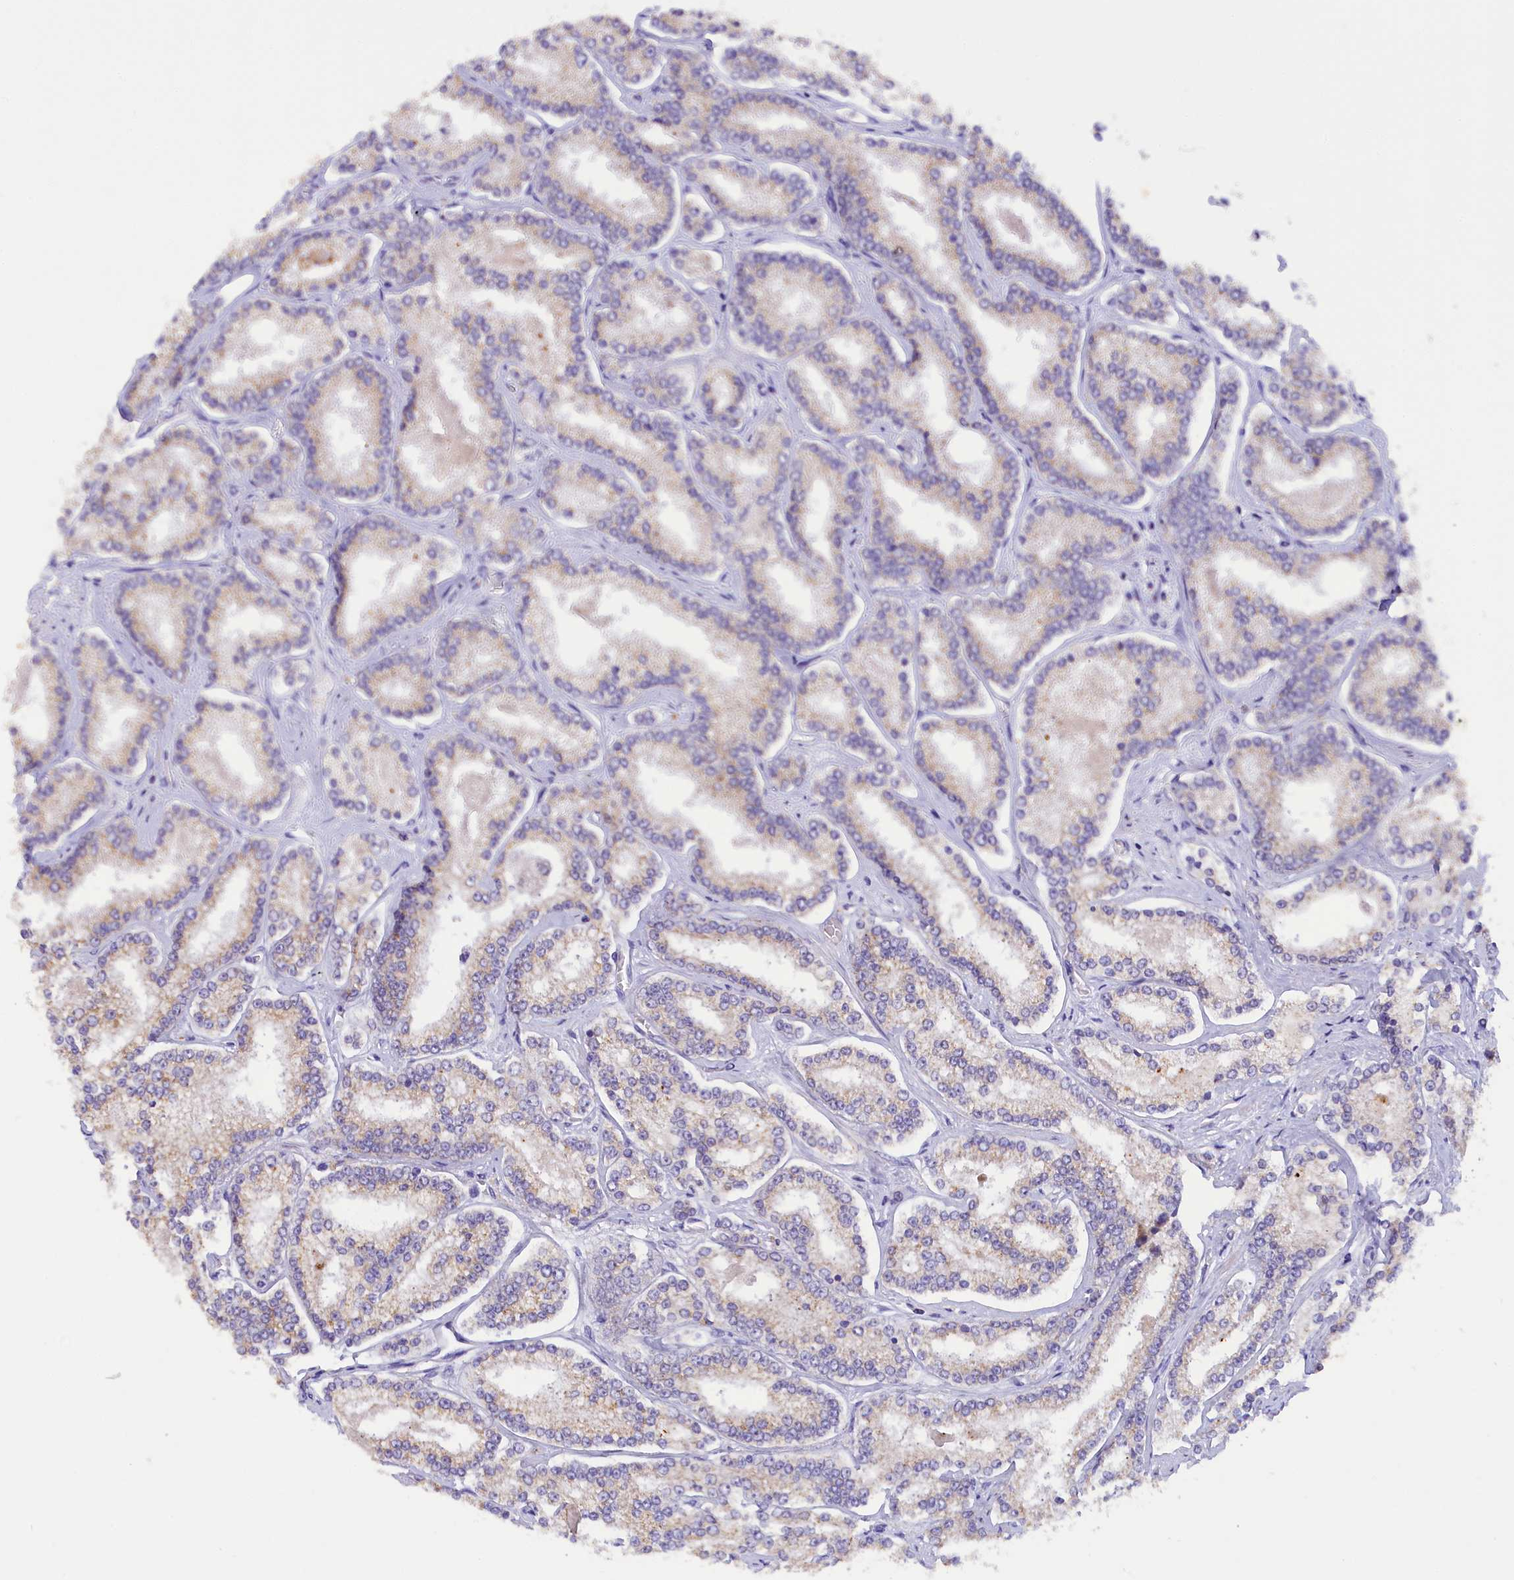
{"staining": {"intensity": "weak", "quantity": "<25%", "location": "cytoplasmic/membranous"}, "tissue": "prostate cancer", "cell_type": "Tumor cells", "image_type": "cancer", "snomed": [{"axis": "morphology", "description": "Normal tissue, NOS"}, {"axis": "morphology", "description": "Adenocarcinoma, High grade"}, {"axis": "topography", "description": "Prostate"}], "caption": "The photomicrograph displays no staining of tumor cells in prostate high-grade adenocarcinoma. (DAB (3,3'-diaminobenzidine) IHC visualized using brightfield microscopy, high magnification).", "gene": "PKIA", "patient": {"sex": "male", "age": 83}}